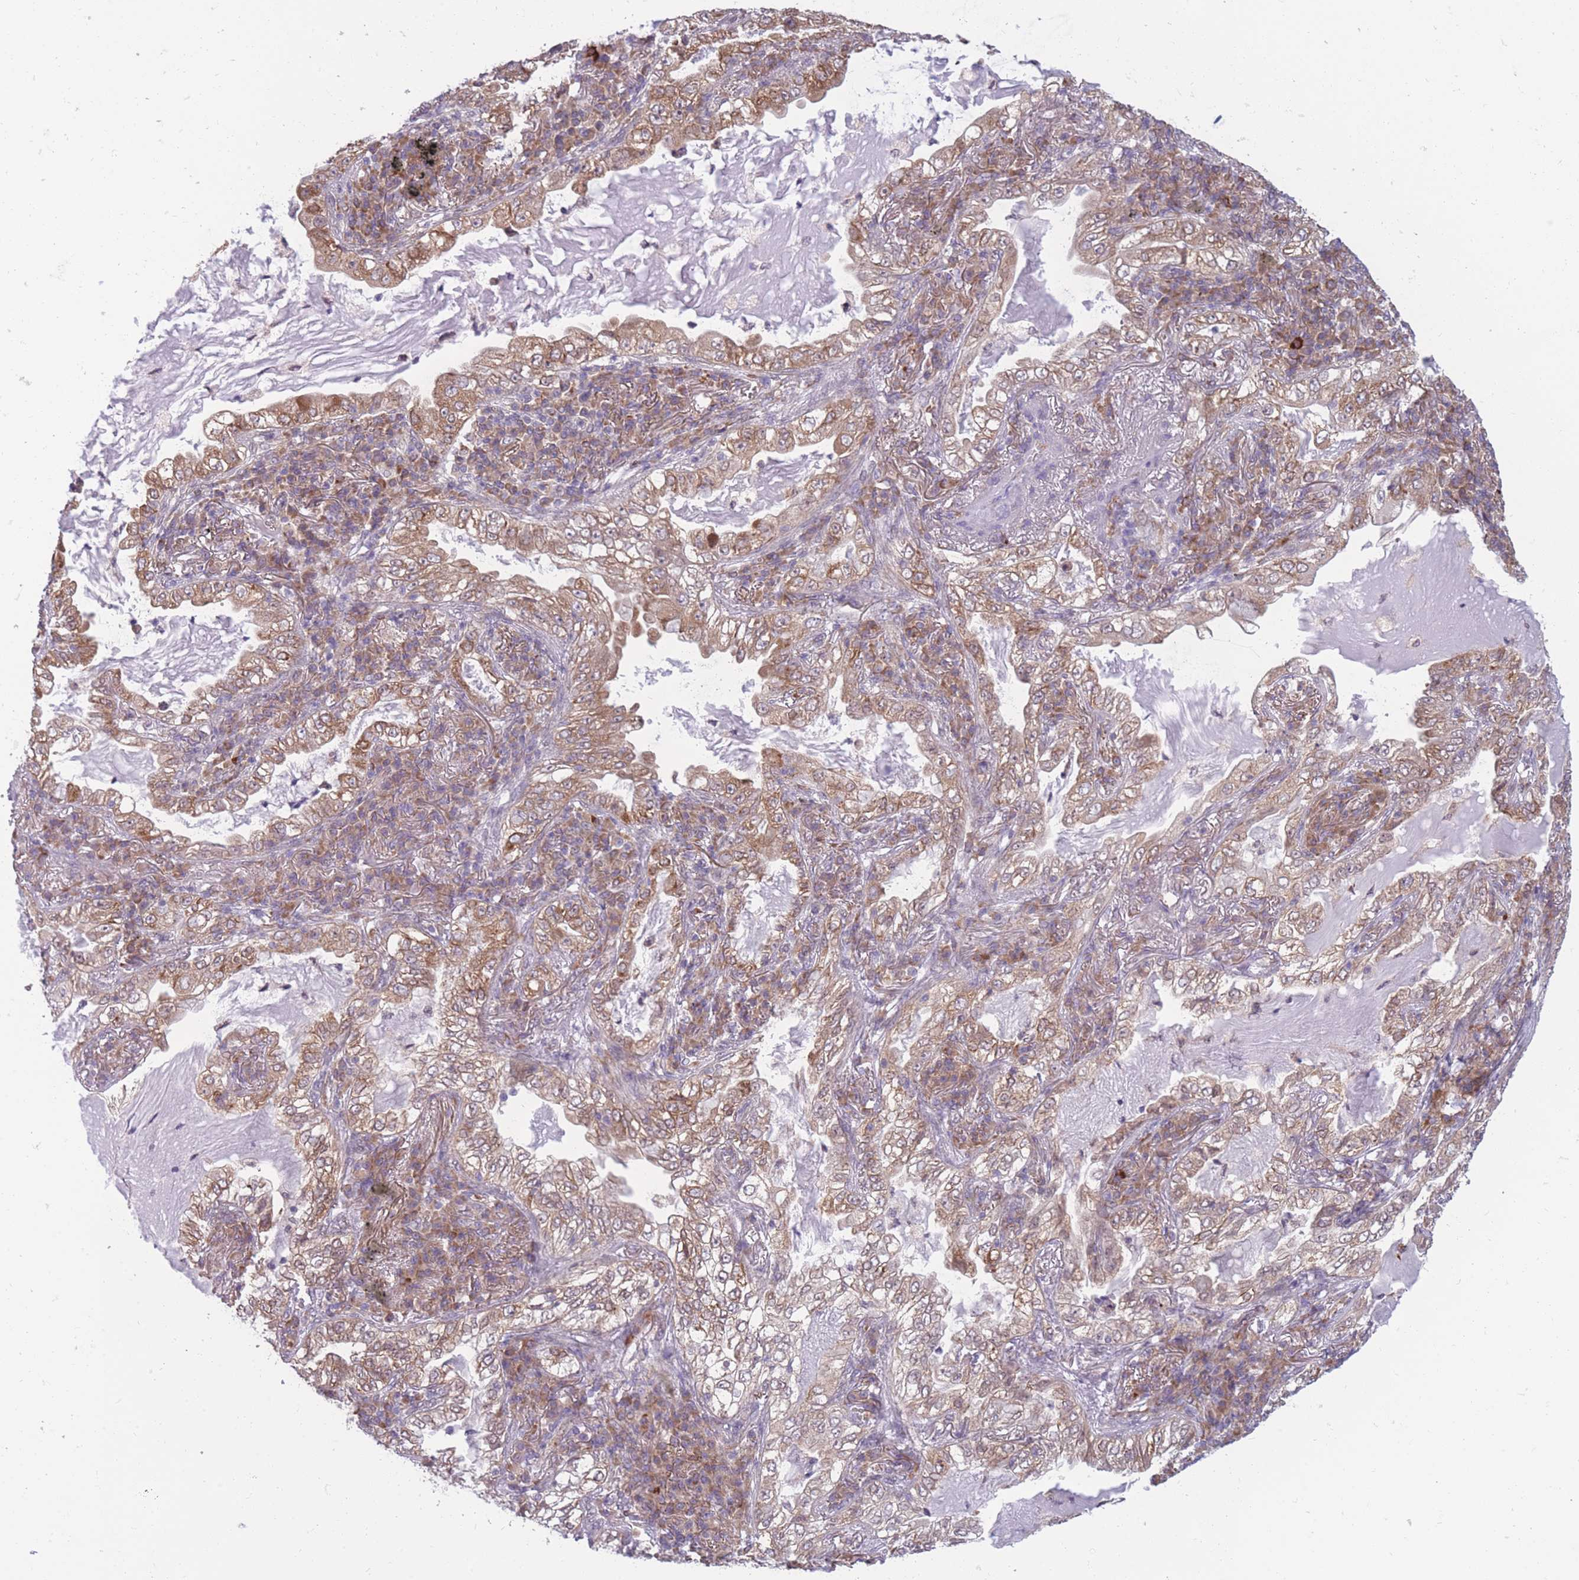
{"staining": {"intensity": "moderate", "quantity": ">75%", "location": "cytoplasmic/membranous"}, "tissue": "lung cancer", "cell_type": "Tumor cells", "image_type": "cancer", "snomed": [{"axis": "morphology", "description": "Adenocarcinoma, NOS"}, {"axis": "topography", "description": "Lung"}], "caption": "Immunohistochemical staining of lung adenocarcinoma exhibits medium levels of moderate cytoplasmic/membranous staining in approximately >75% of tumor cells.", "gene": "TMEM121", "patient": {"sex": "female", "age": 73}}